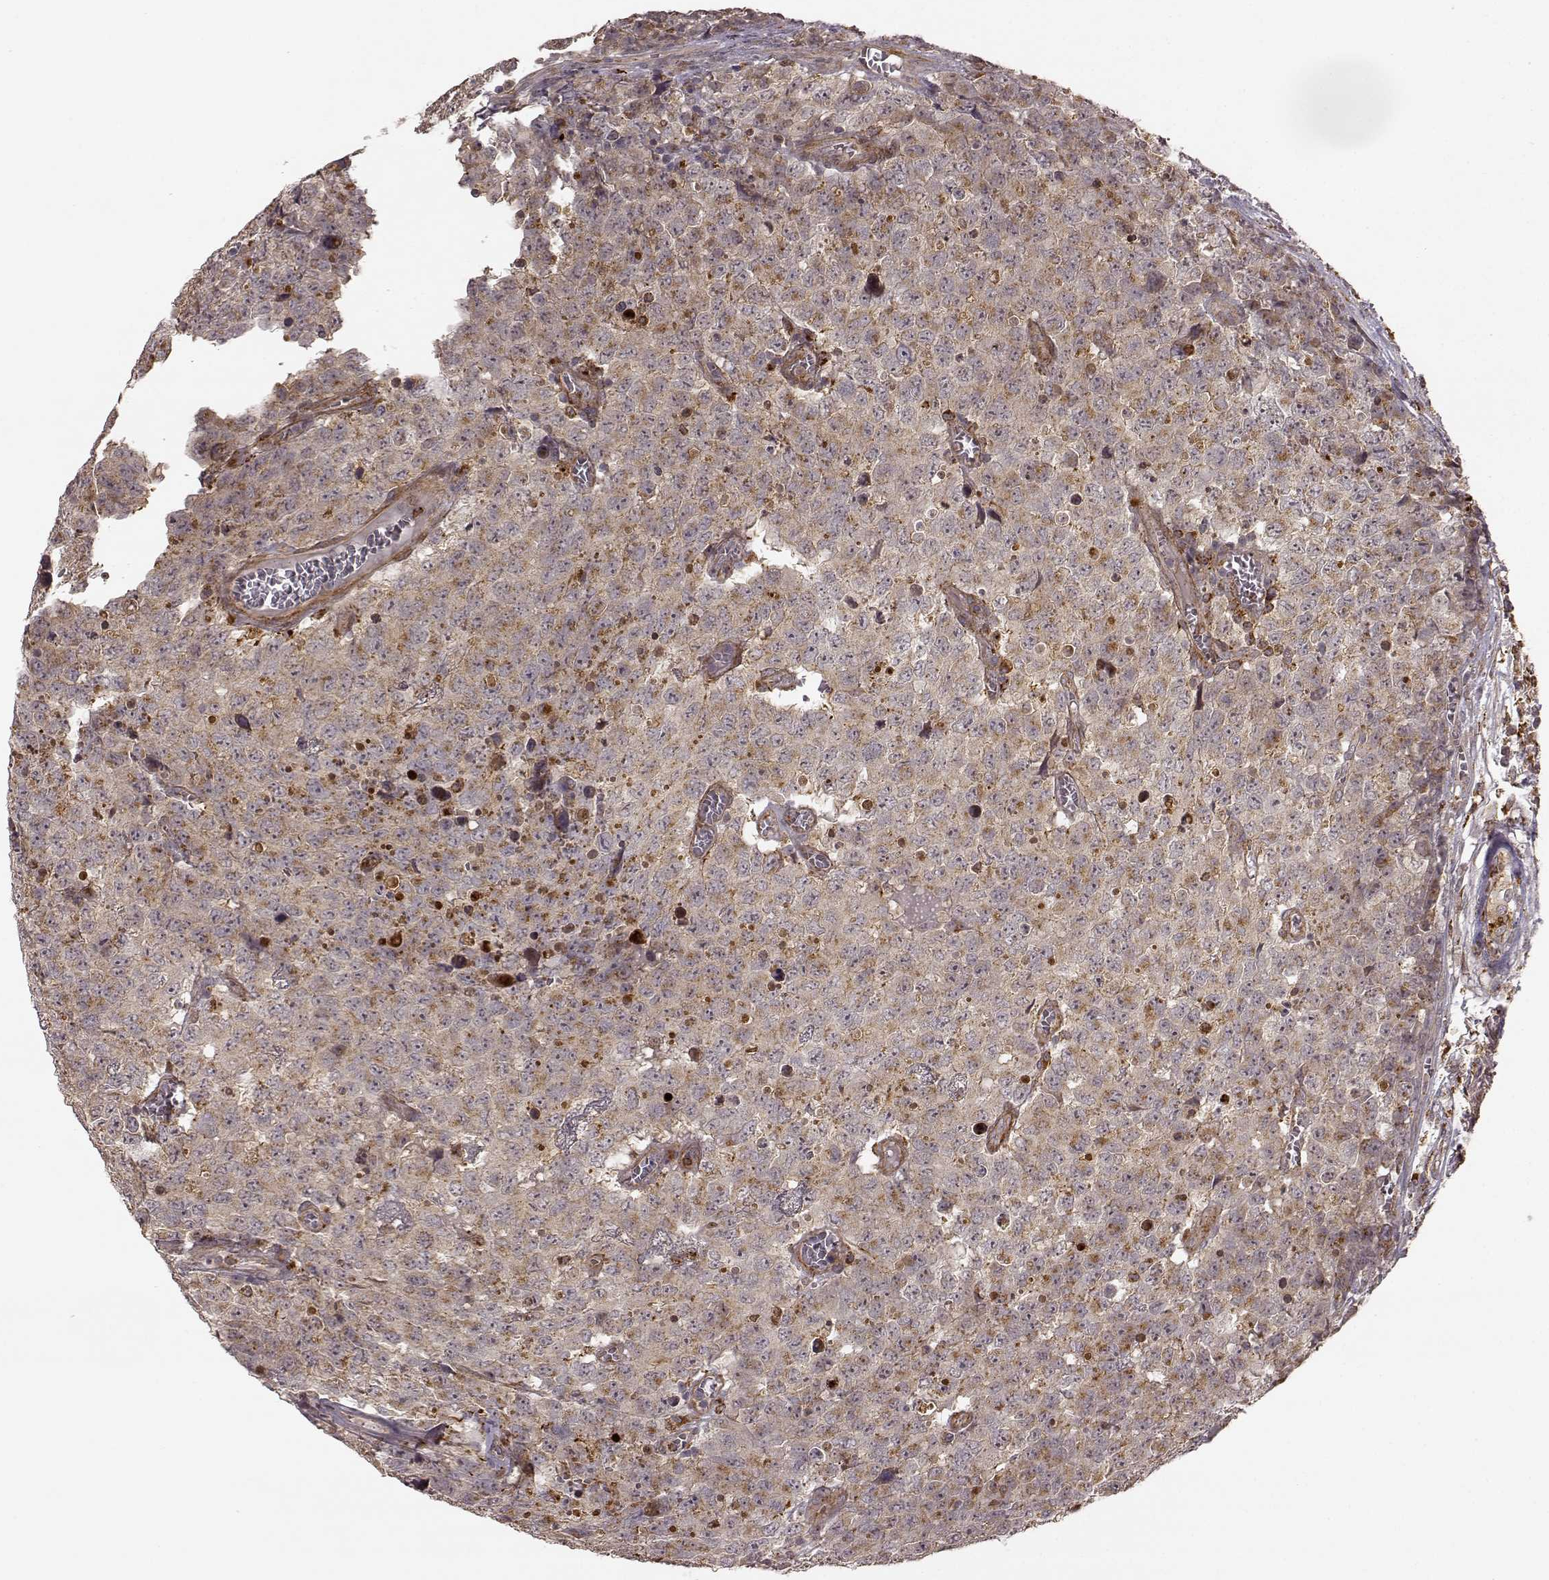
{"staining": {"intensity": "weak", "quantity": ">75%", "location": "cytoplasmic/membranous"}, "tissue": "testis cancer", "cell_type": "Tumor cells", "image_type": "cancer", "snomed": [{"axis": "morphology", "description": "Carcinoma, Embryonal, NOS"}, {"axis": "topography", "description": "Testis"}], "caption": "IHC photomicrograph of neoplastic tissue: human testis embryonal carcinoma stained using immunohistochemistry (IHC) demonstrates low levels of weak protein expression localized specifically in the cytoplasmic/membranous of tumor cells, appearing as a cytoplasmic/membranous brown color.", "gene": "SLC12A9", "patient": {"sex": "male", "age": 23}}